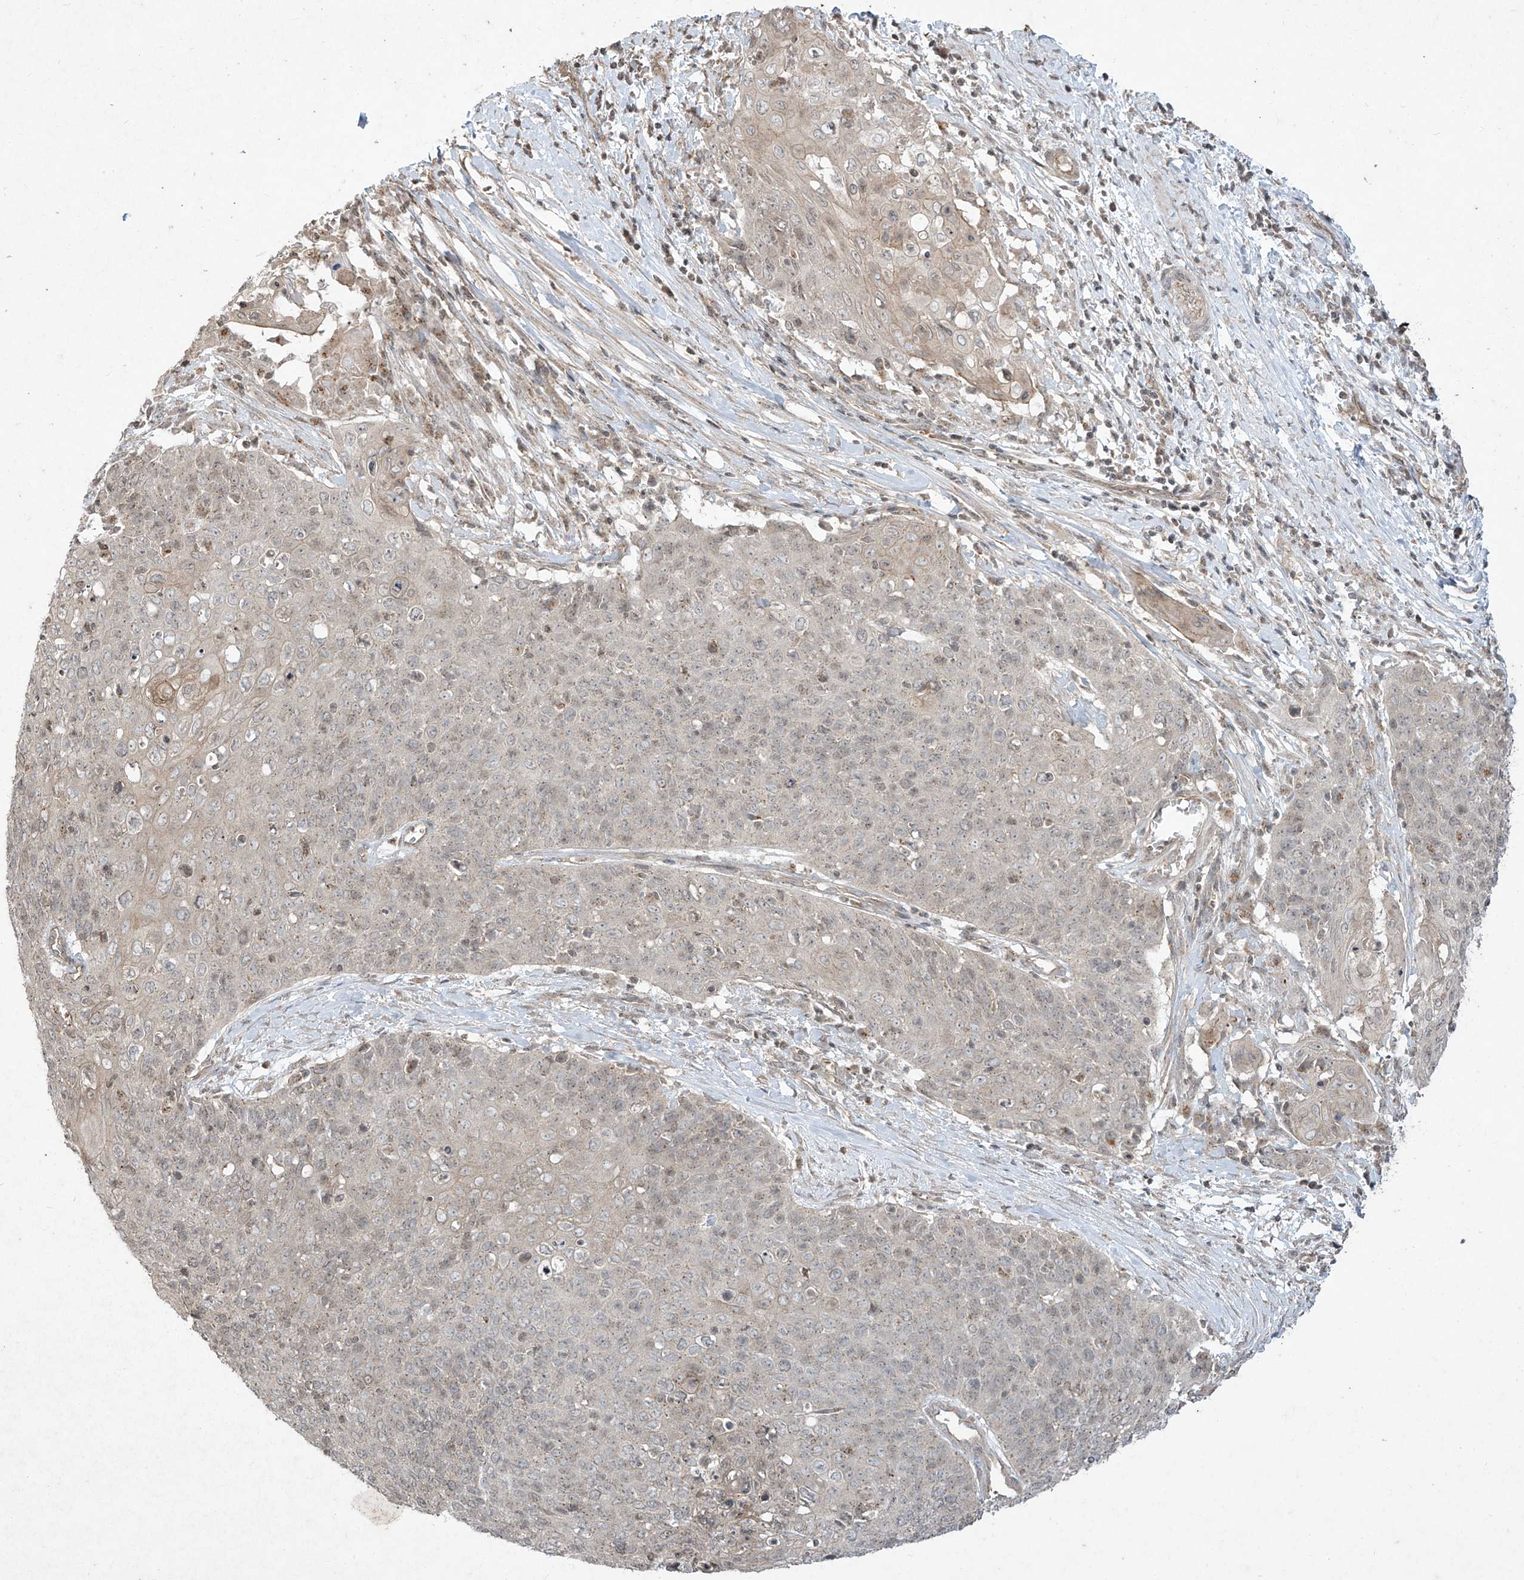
{"staining": {"intensity": "negative", "quantity": "none", "location": "none"}, "tissue": "cervical cancer", "cell_type": "Tumor cells", "image_type": "cancer", "snomed": [{"axis": "morphology", "description": "Squamous cell carcinoma, NOS"}, {"axis": "topography", "description": "Cervix"}], "caption": "Immunohistochemical staining of human squamous cell carcinoma (cervical) demonstrates no significant expression in tumor cells.", "gene": "MATN2", "patient": {"sex": "female", "age": 39}}